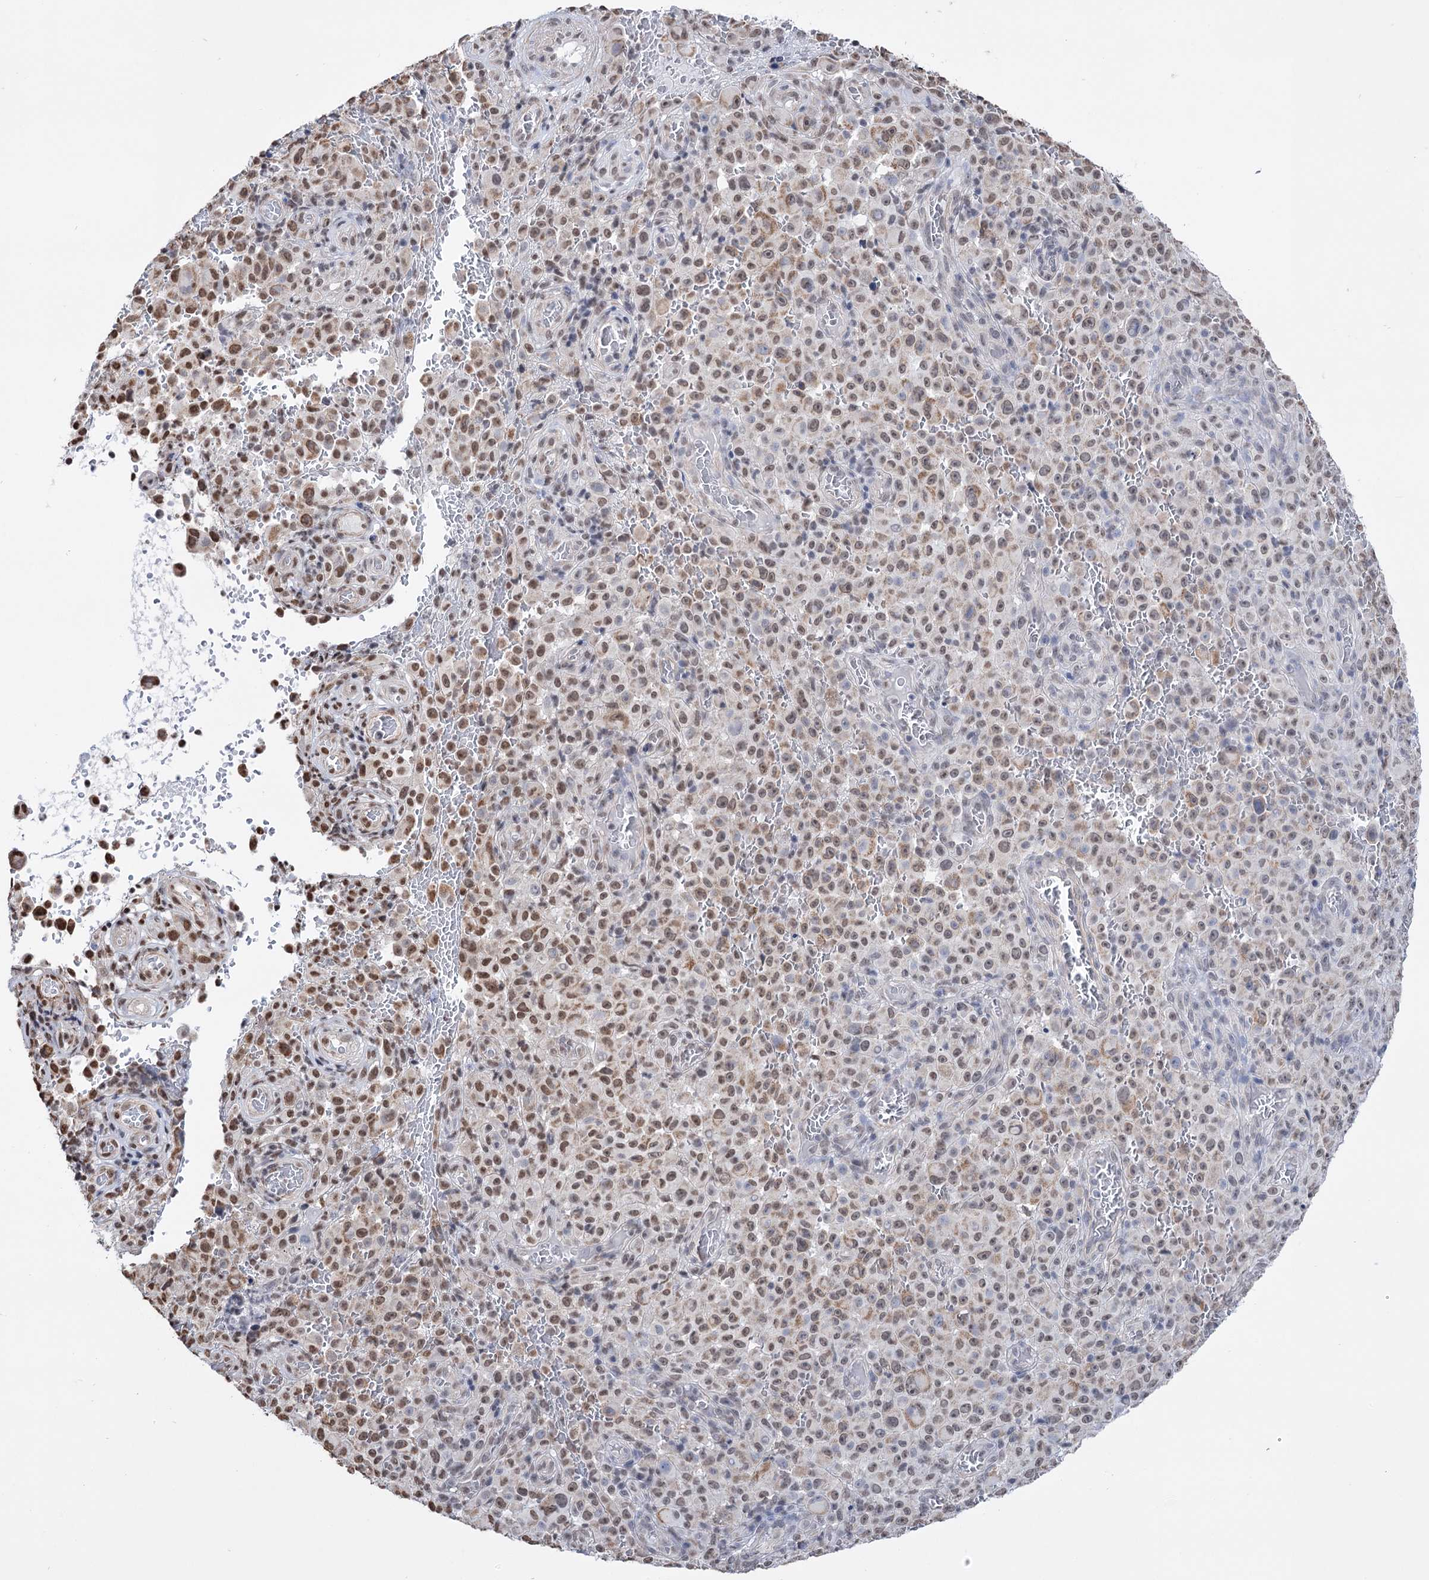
{"staining": {"intensity": "moderate", "quantity": ">75%", "location": "nuclear"}, "tissue": "melanoma", "cell_type": "Tumor cells", "image_type": "cancer", "snomed": [{"axis": "morphology", "description": "Malignant melanoma, NOS"}, {"axis": "topography", "description": "Skin"}], "caption": "The immunohistochemical stain shows moderate nuclear staining in tumor cells of malignant melanoma tissue.", "gene": "ABHD10", "patient": {"sex": "female", "age": 82}}